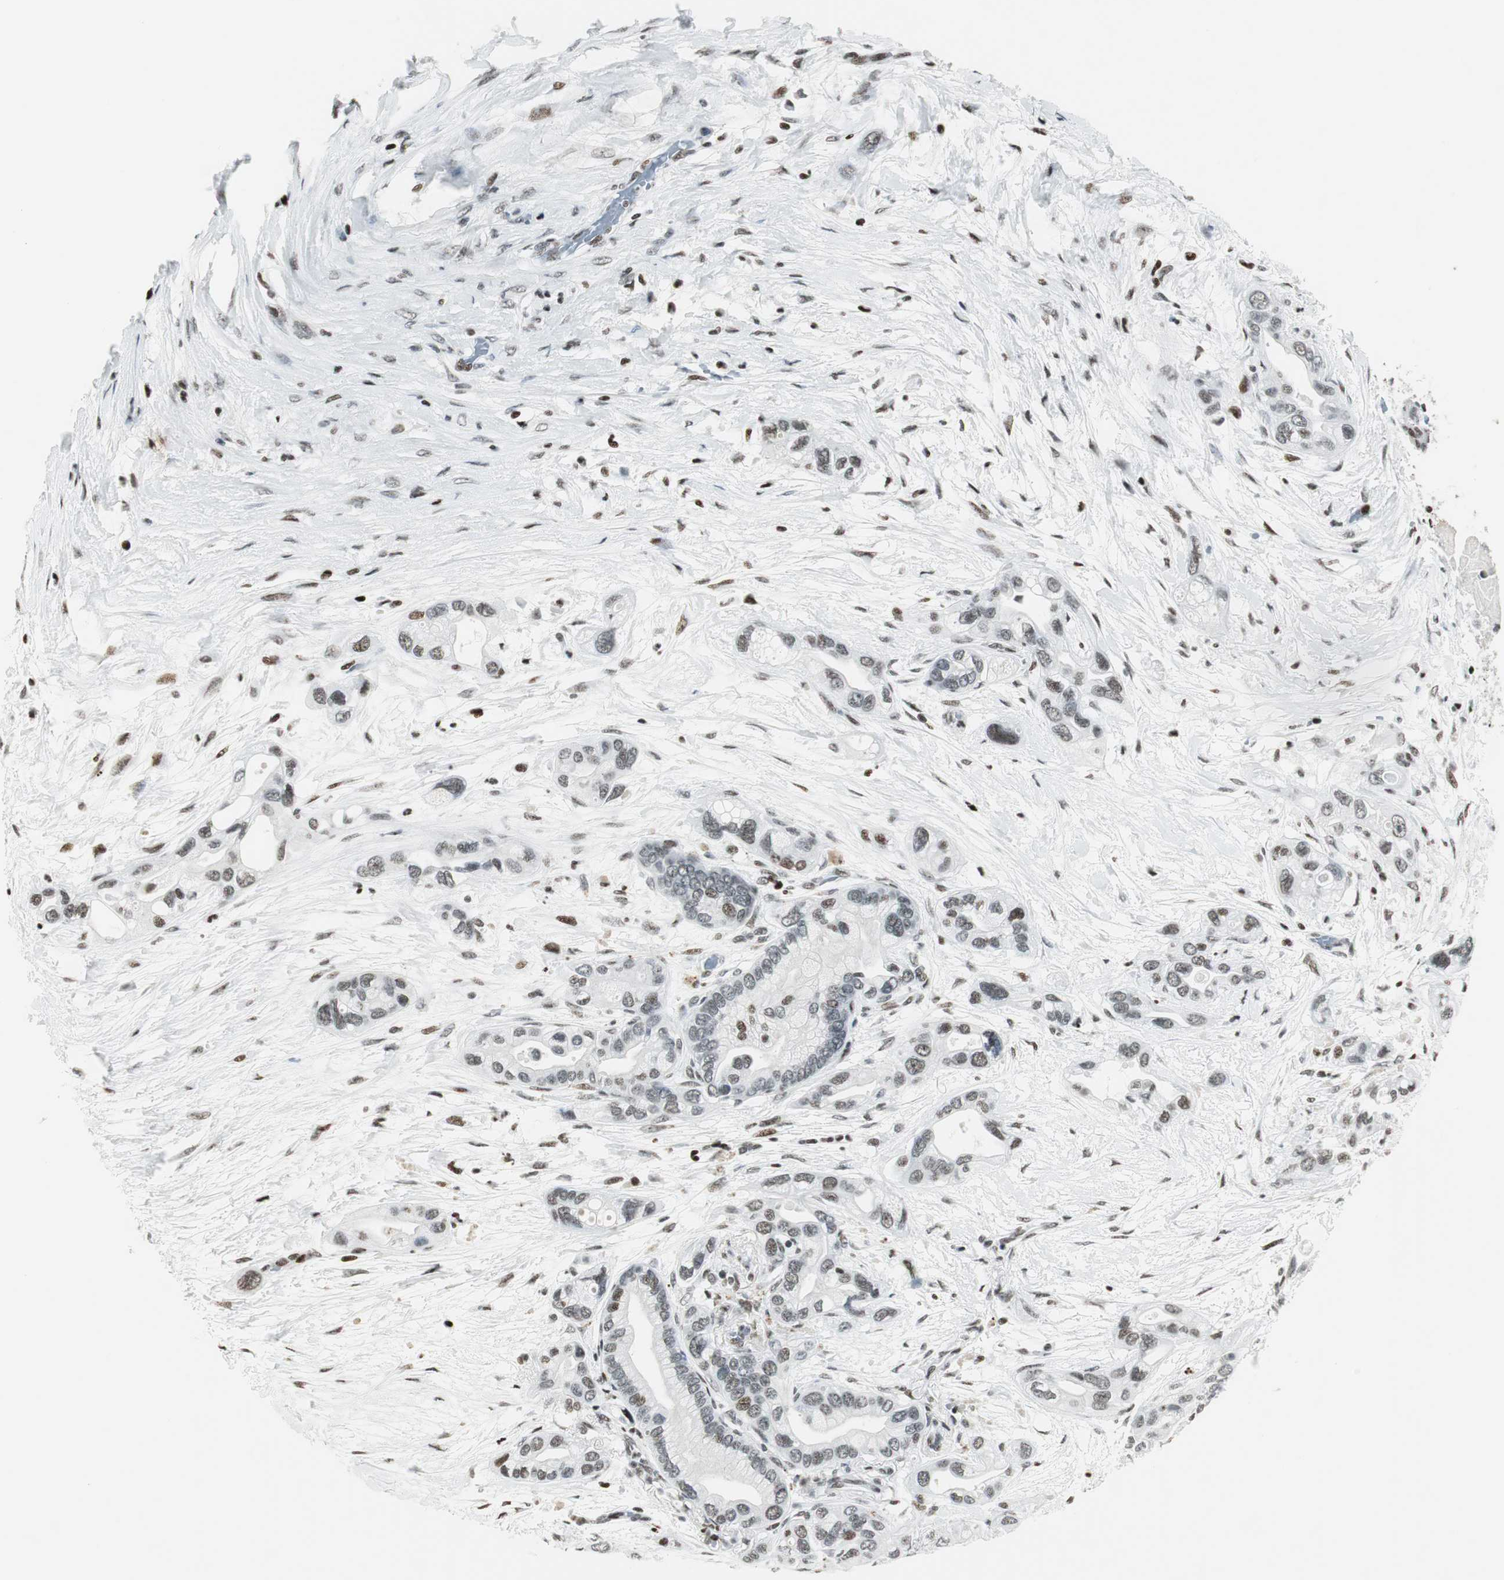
{"staining": {"intensity": "weak", "quantity": "25%-75%", "location": "nuclear"}, "tissue": "pancreatic cancer", "cell_type": "Tumor cells", "image_type": "cancer", "snomed": [{"axis": "morphology", "description": "Adenocarcinoma, NOS"}, {"axis": "topography", "description": "Pancreas"}], "caption": "Immunohistochemical staining of human adenocarcinoma (pancreatic) shows low levels of weak nuclear staining in about 25%-75% of tumor cells. (IHC, brightfield microscopy, high magnification).", "gene": "RBBP4", "patient": {"sex": "female", "age": 77}}